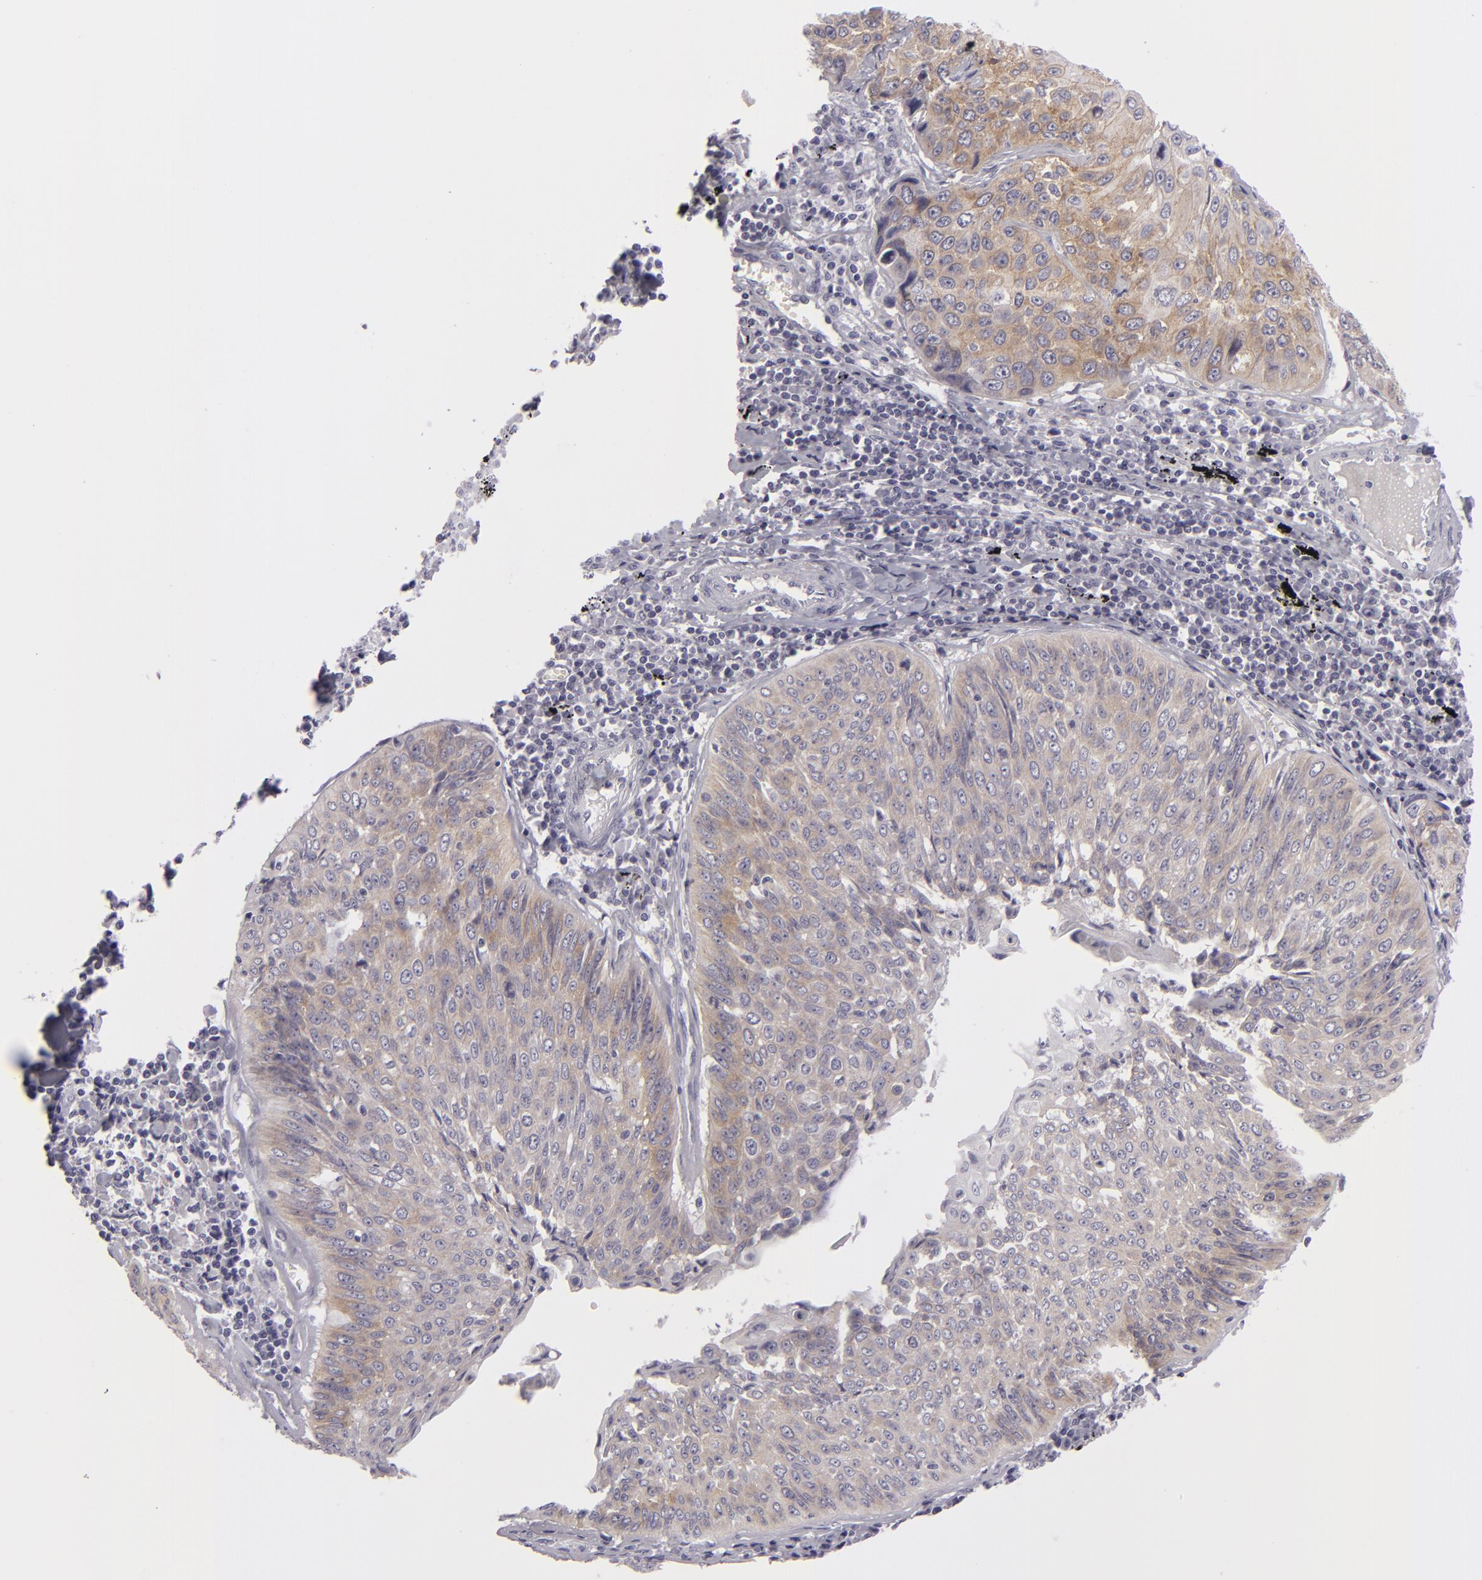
{"staining": {"intensity": "weak", "quantity": "25%-75%", "location": "cytoplasmic/membranous"}, "tissue": "lung cancer", "cell_type": "Tumor cells", "image_type": "cancer", "snomed": [{"axis": "morphology", "description": "Adenocarcinoma, NOS"}, {"axis": "topography", "description": "Lung"}], "caption": "Brown immunohistochemical staining in adenocarcinoma (lung) shows weak cytoplasmic/membranous positivity in approximately 25%-75% of tumor cells. (DAB (3,3'-diaminobenzidine) IHC, brown staining for protein, blue staining for nuclei).", "gene": "DLG4", "patient": {"sex": "male", "age": 60}}